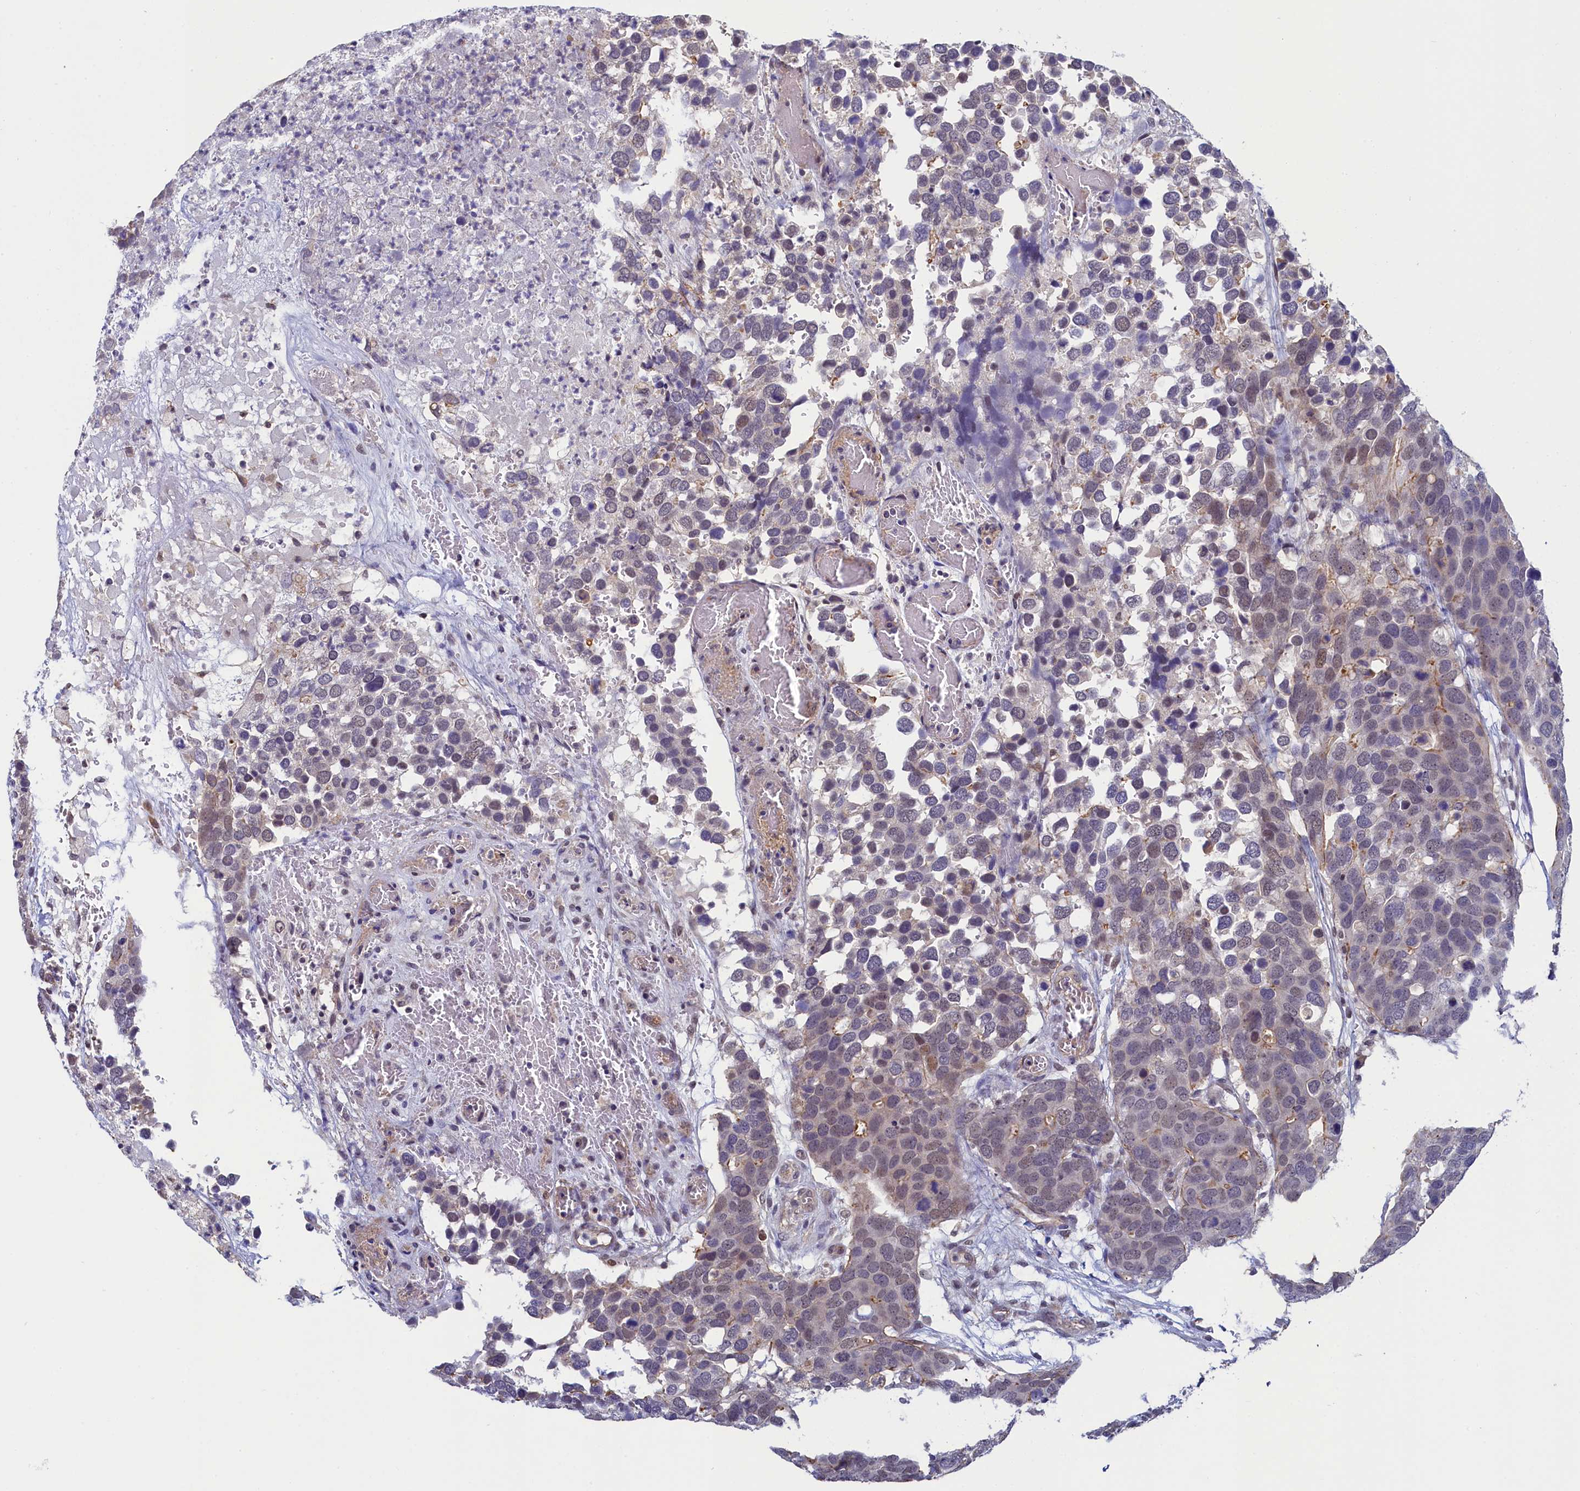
{"staining": {"intensity": "weak", "quantity": "<25%", "location": "nuclear"}, "tissue": "breast cancer", "cell_type": "Tumor cells", "image_type": "cancer", "snomed": [{"axis": "morphology", "description": "Duct carcinoma"}, {"axis": "topography", "description": "Breast"}], "caption": "Immunohistochemistry (IHC) histopathology image of breast cancer stained for a protein (brown), which shows no expression in tumor cells. (DAB immunohistochemistry (IHC) visualized using brightfield microscopy, high magnification).", "gene": "INTS14", "patient": {"sex": "female", "age": 83}}